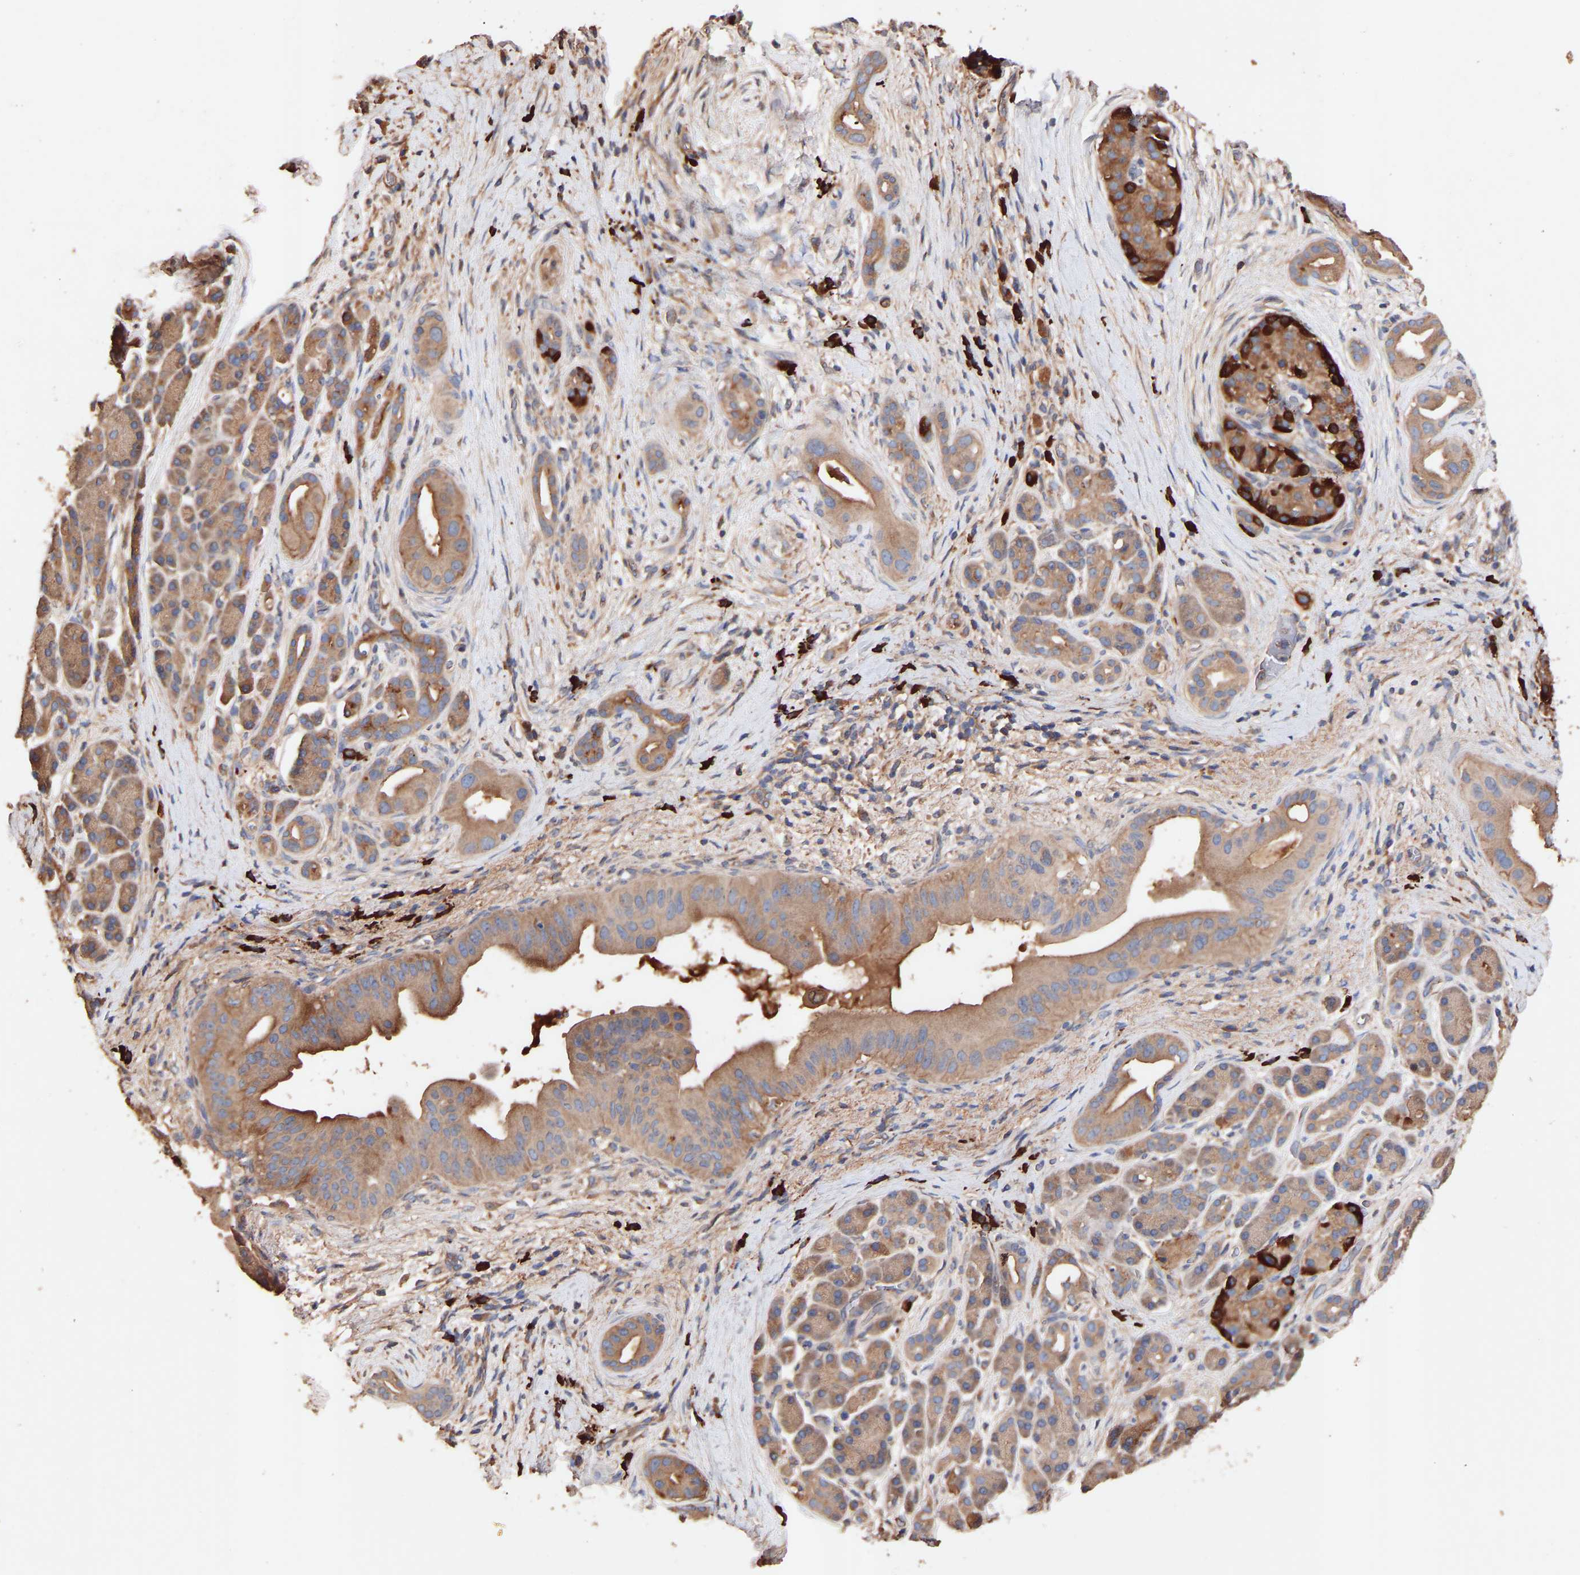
{"staining": {"intensity": "moderate", "quantity": ">75%", "location": "cytoplasmic/membranous"}, "tissue": "pancreatic cancer", "cell_type": "Tumor cells", "image_type": "cancer", "snomed": [{"axis": "morphology", "description": "Adenocarcinoma, NOS"}, {"axis": "topography", "description": "Pancreas"}], "caption": "This photomicrograph reveals pancreatic adenocarcinoma stained with IHC to label a protein in brown. The cytoplasmic/membranous of tumor cells show moderate positivity for the protein. Nuclei are counter-stained blue.", "gene": "TMEM268", "patient": {"sex": "male", "age": 55}}